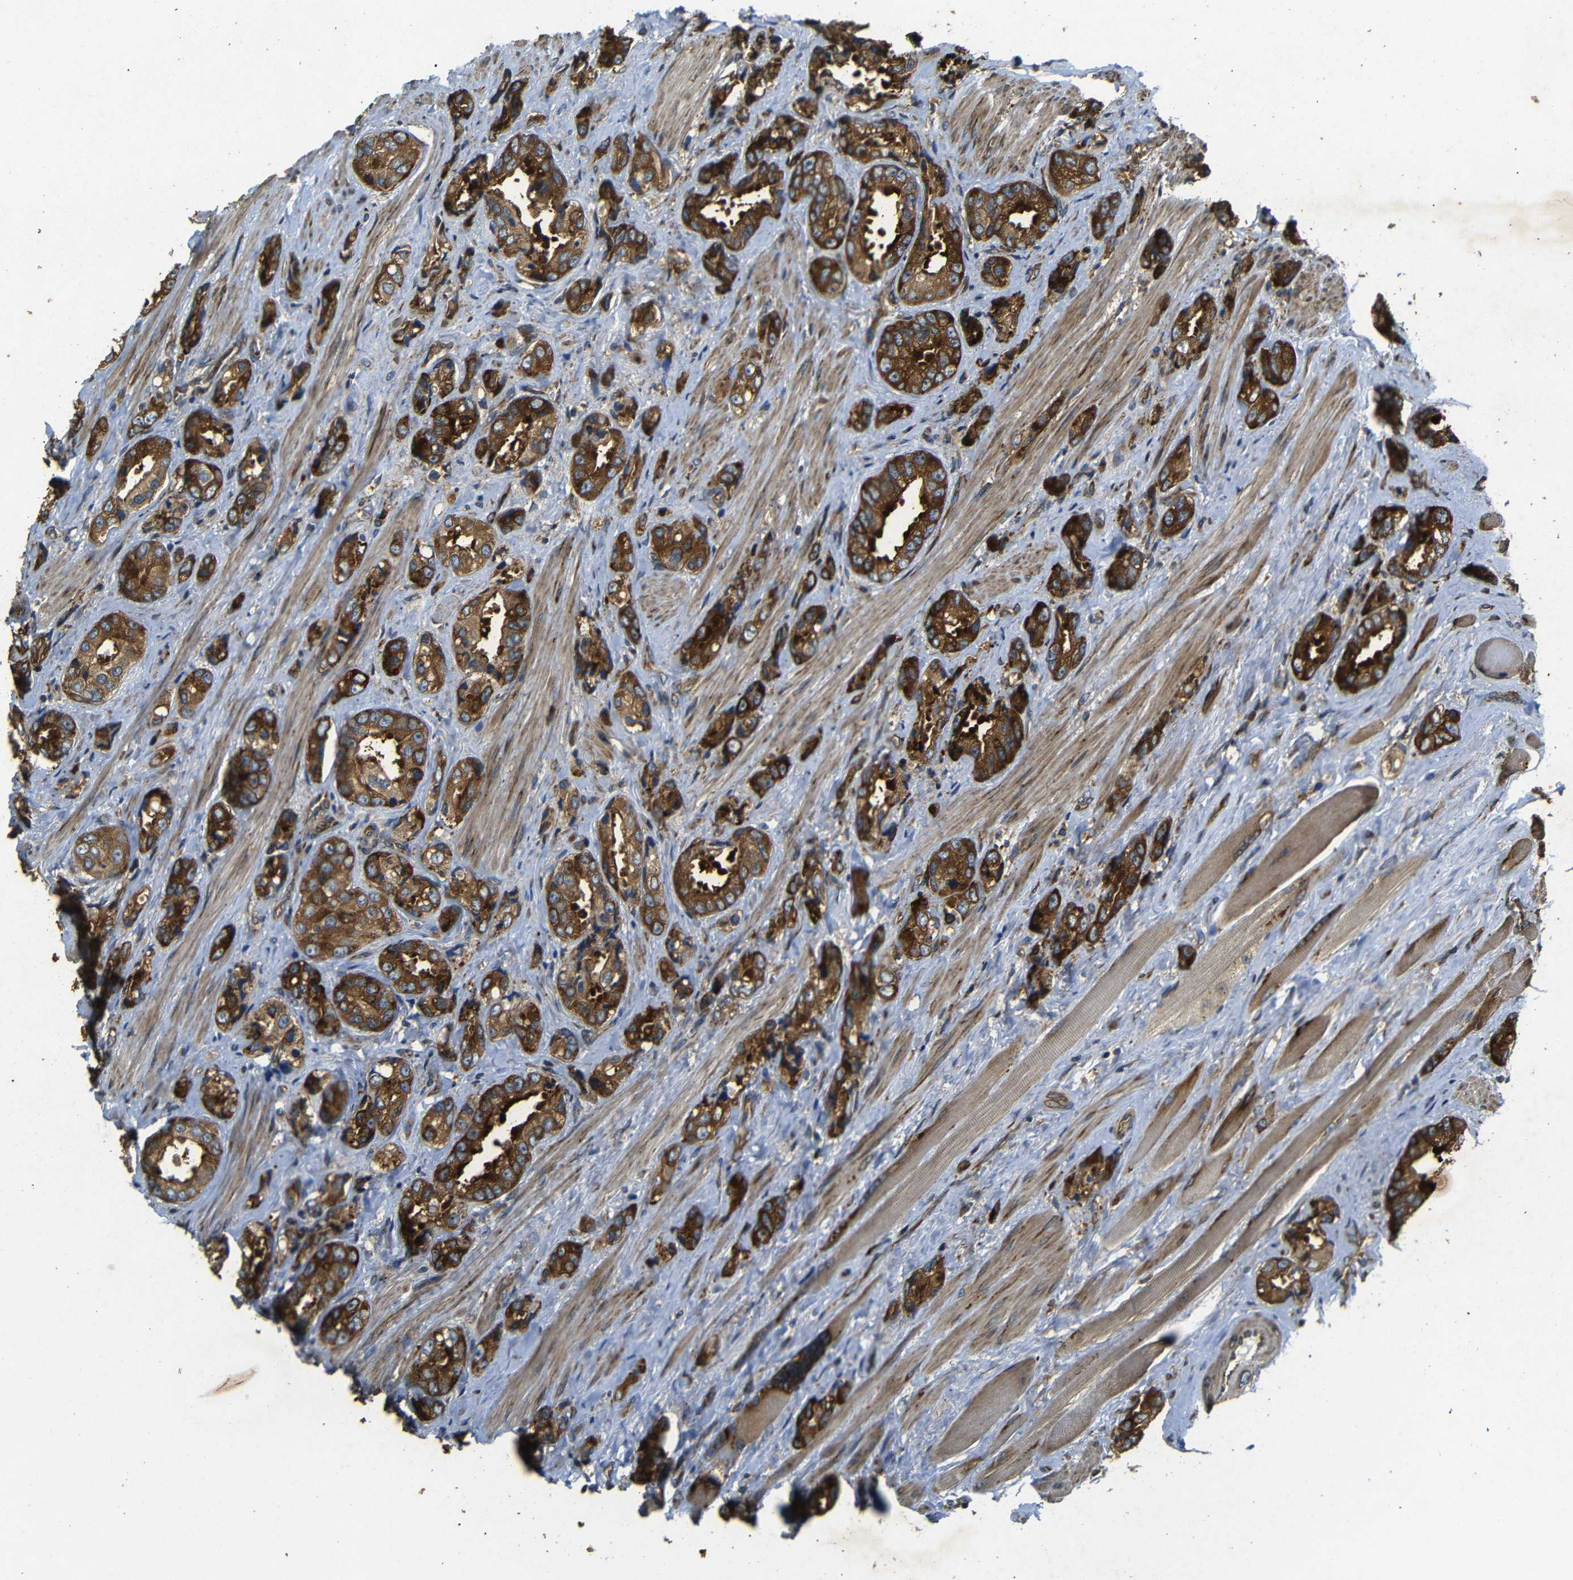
{"staining": {"intensity": "strong", "quantity": ">75%", "location": "cytoplasmic/membranous"}, "tissue": "prostate cancer", "cell_type": "Tumor cells", "image_type": "cancer", "snomed": [{"axis": "morphology", "description": "Adenocarcinoma, High grade"}, {"axis": "topography", "description": "Prostate"}], "caption": "Immunohistochemical staining of prostate cancer (adenocarcinoma (high-grade)) reveals high levels of strong cytoplasmic/membranous positivity in about >75% of tumor cells.", "gene": "BTF3", "patient": {"sex": "male", "age": 61}}